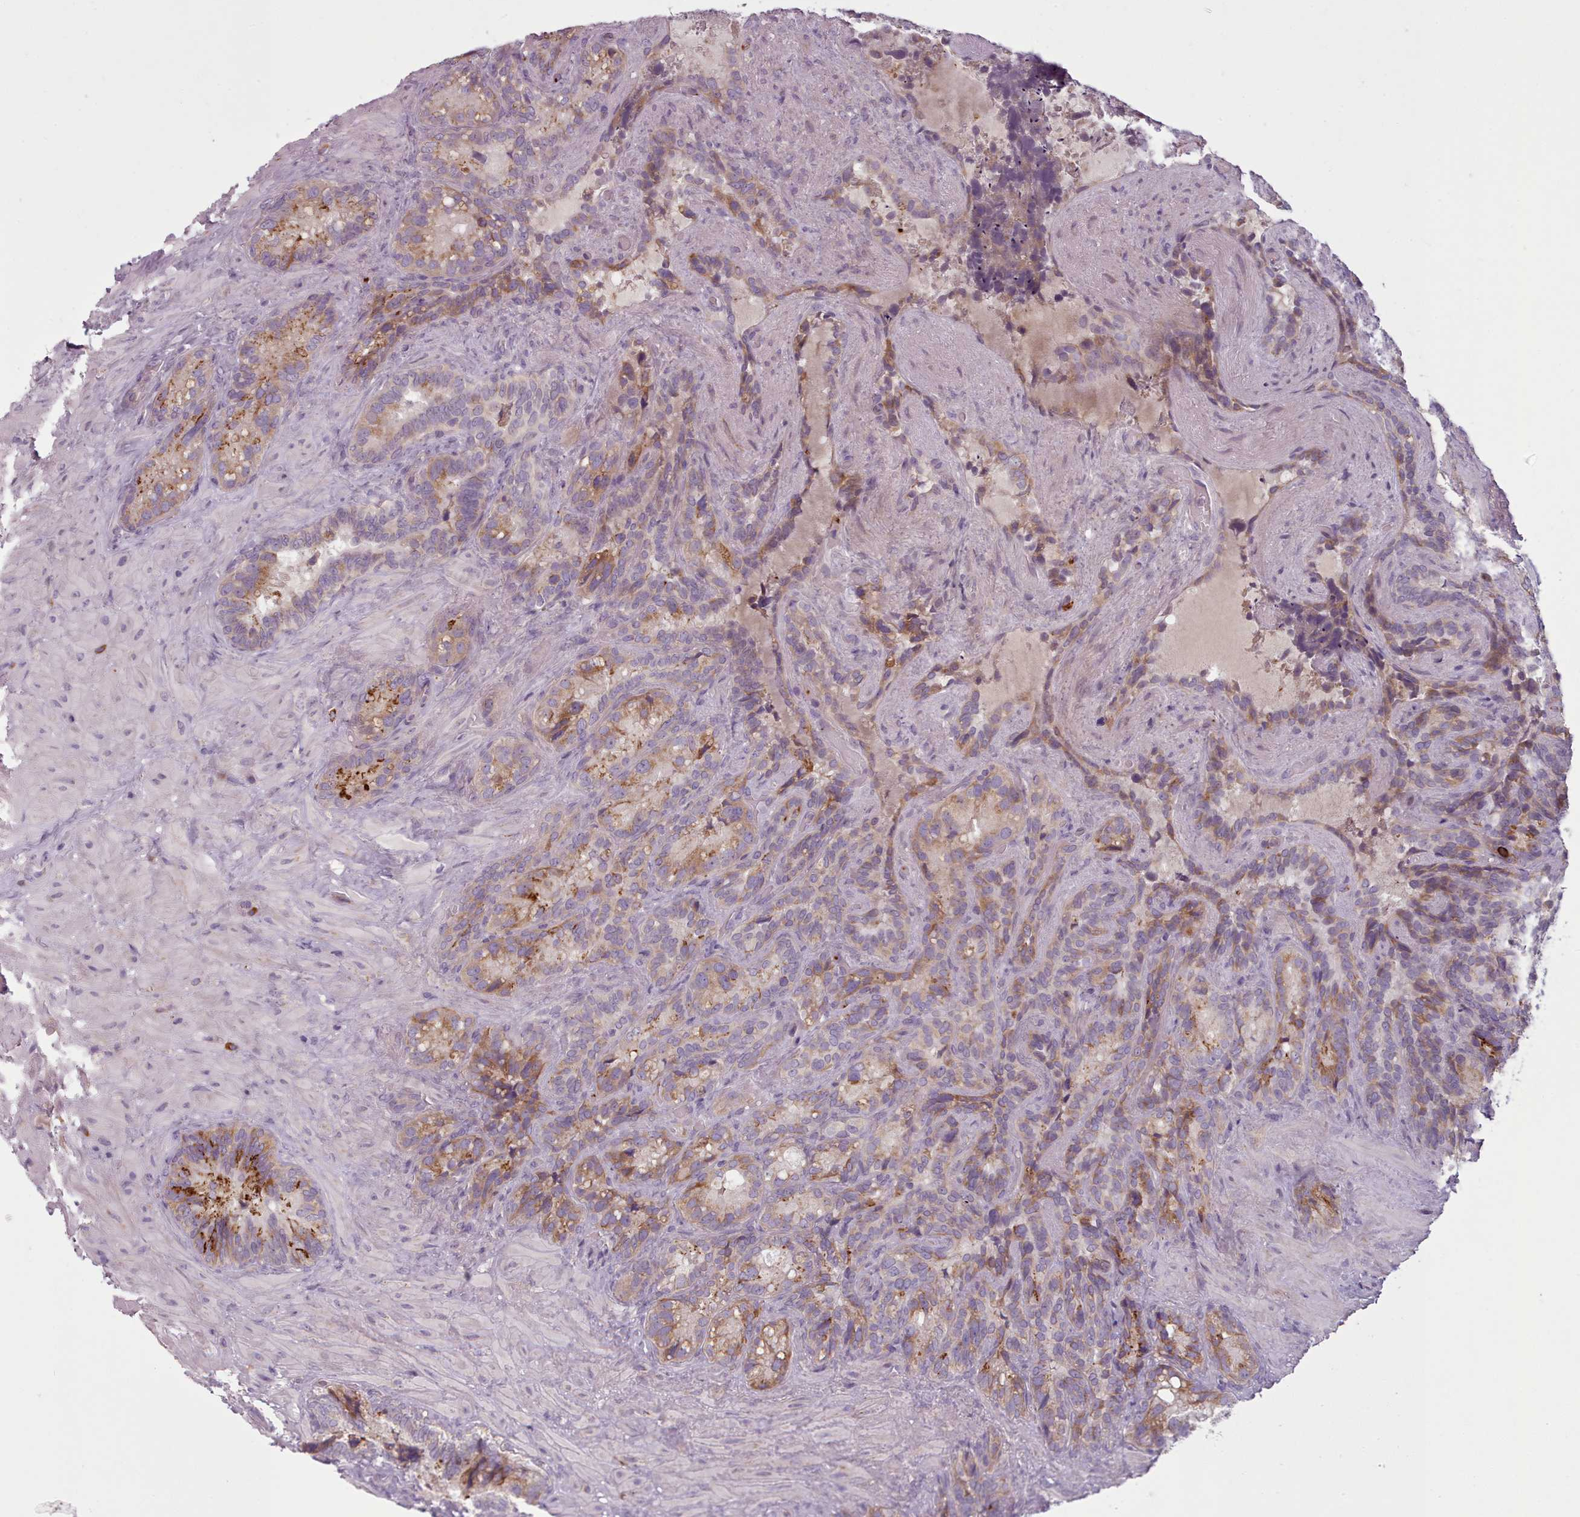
{"staining": {"intensity": "moderate", "quantity": ">75%", "location": "cytoplasmic/membranous"}, "tissue": "seminal vesicle", "cell_type": "Glandular cells", "image_type": "normal", "snomed": [{"axis": "morphology", "description": "Normal tissue, NOS"}, {"axis": "topography", "description": "Seminal veicle"}], "caption": "The photomicrograph shows staining of benign seminal vesicle, revealing moderate cytoplasmic/membranous protein staining (brown color) within glandular cells.", "gene": "LAPTM5", "patient": {"sex": "male", "age": 62}}